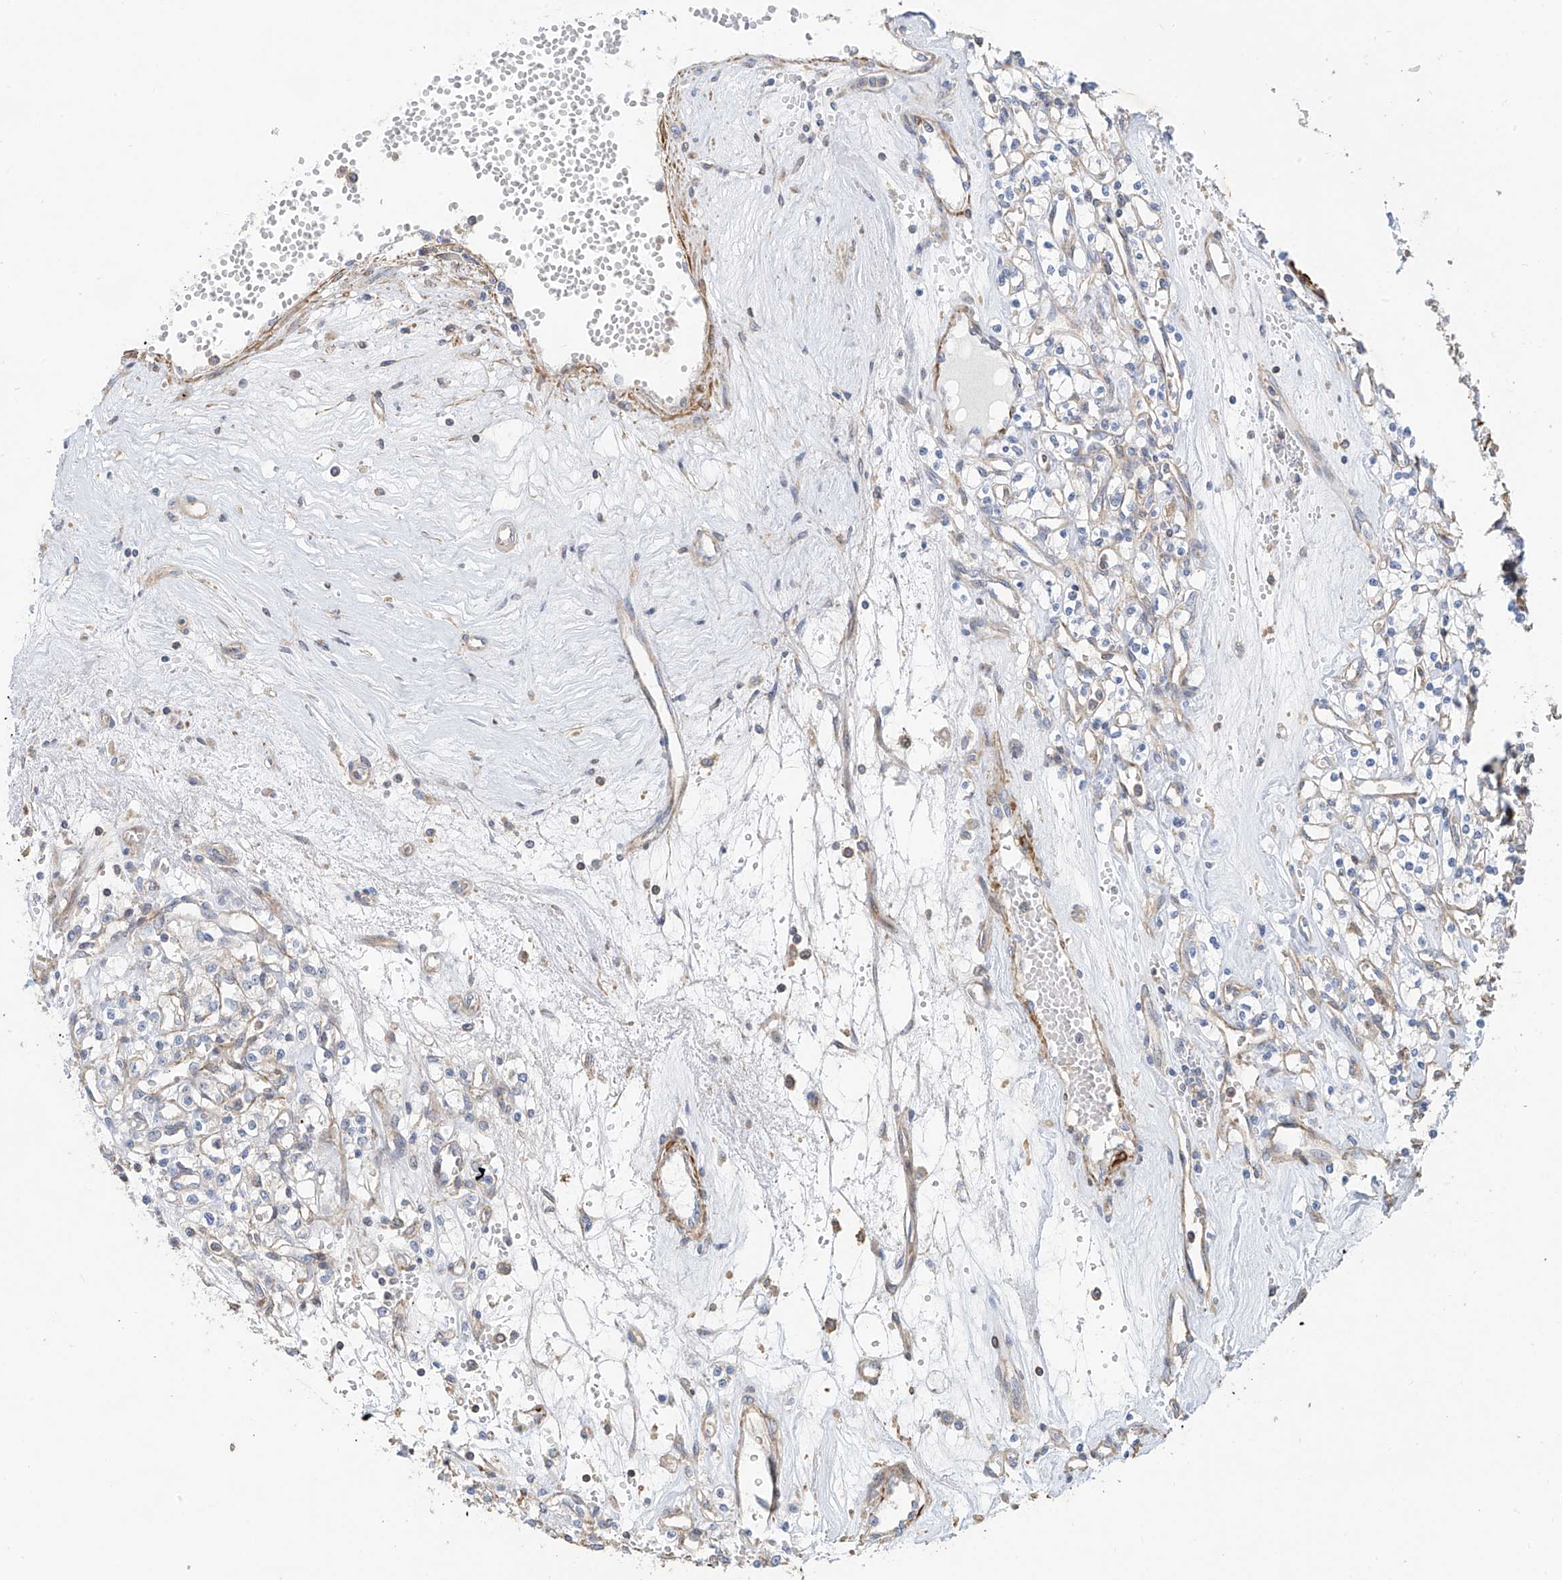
{"staining": {"intensity": "negative", "quantity": "none", "location": "none"}, "tissue": "renal cancer", "cell_type": "Tumor cells", "image_type": "cancer", "snomed": [{"axis": "morphology", "description": "Adenocarcinoma, NOS"}, {"axis": "topography", "description": "Kidney"}], "caption": "Renal cancer (adenocarcinoma) was stained to show a protein in brown. There is no significant staining in tumor cells. (Stains: DAB IHC with hematoxylin counter stain, Microscopy: brightfield microscopy at high magnification).", "gene": "SLC43A3", "patient": {"sex": "female", "age": 59}}